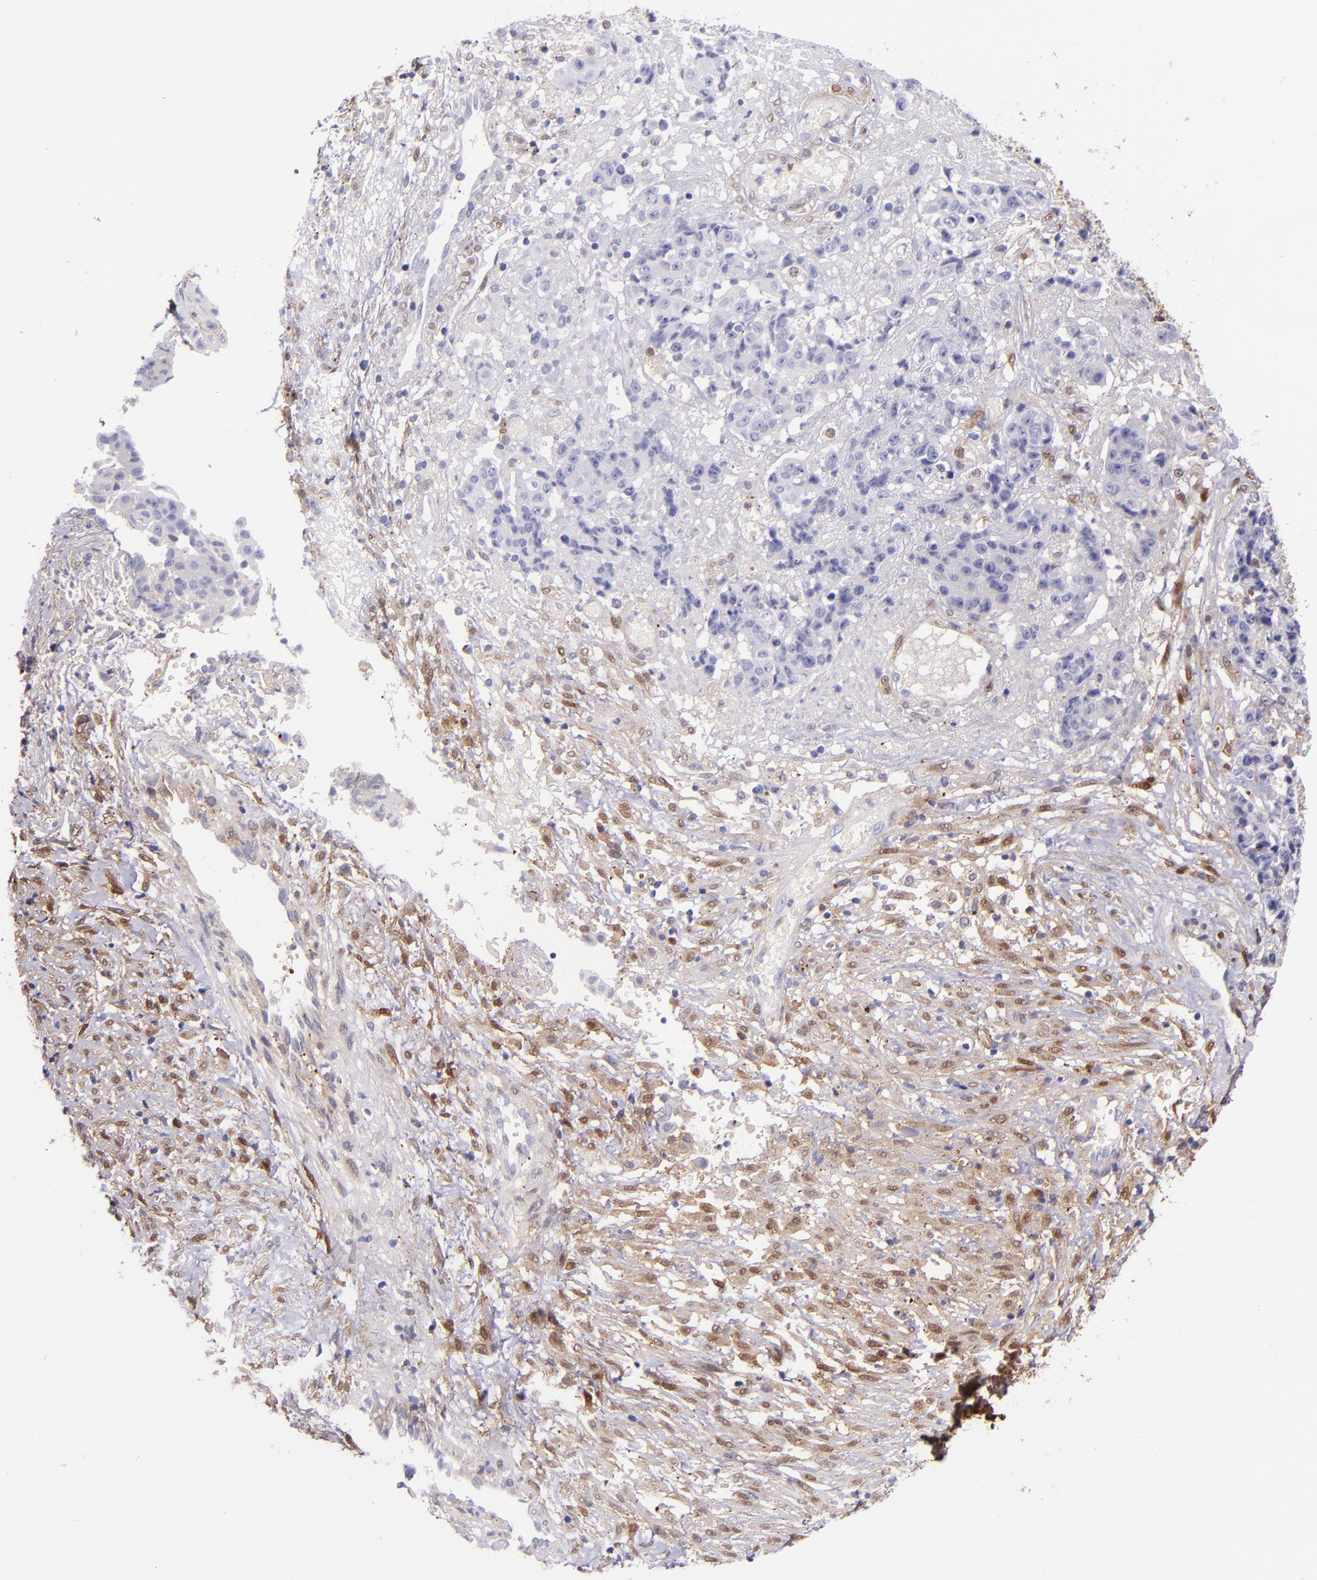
{"staining": {"intensity": "negative", "quantity": "none", "location": "none"}, "tissue": "ovarian cancer", "cell_type": "Tumor cells", "image_type": "cancer", "snomed": [{"axis": "morphology", "description": "Carcinoma, endometroid"}, {"axis": "topography", "description": "Ovary"}], "caption": "An IHC photomicrograph of ovarian endometroid carcinoma is shown. There is no staining in tumor cells of ovarian endometroid carcinoma.", "gene": "LGALS1", "patient": {"sex": "female", "age": 42}}